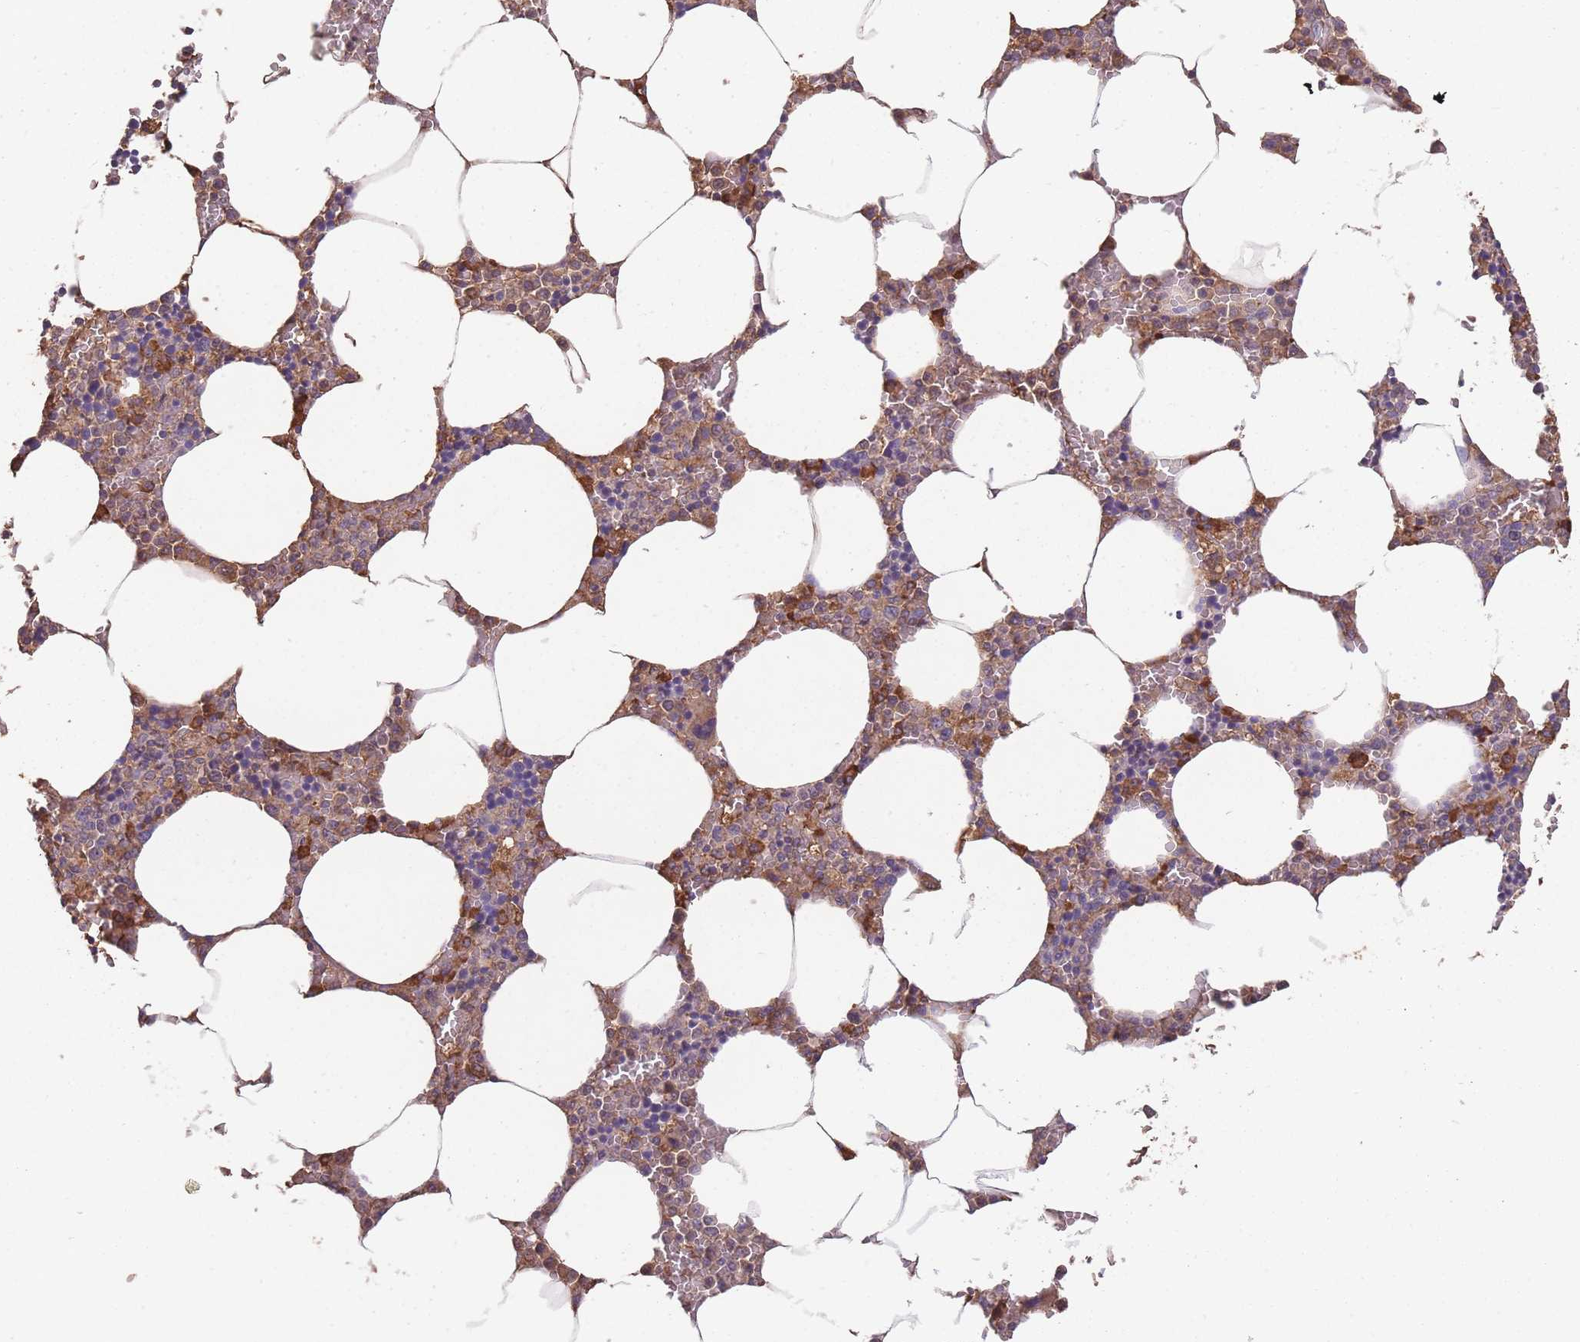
{"staining": {"intensity": "moderate", "quantity": "25%-75%", "location": "cytoplasmic/membranous"}, "tissue": "bone marrow", "cell_type": "Hematopoietic cells", "image_type": "normal", "snomed": [{"axis": "morphology", "description": "Normal tissue, NOS"}, {"axis": "topography", "description": "Bone marrow"}], "caption": "An IHC image of normal tissue is shown. Protein staining in brown highlights moderate cytoplasmic/membranous positivity in bone marrow within hematopoietic cells. The staining is performed using DAB brown chromogen to label protein expression. The nuclei are counter-stained blue using hematoxylin.", "gene": "SANBR", "patient": {"sex": "male", "age": 70}}